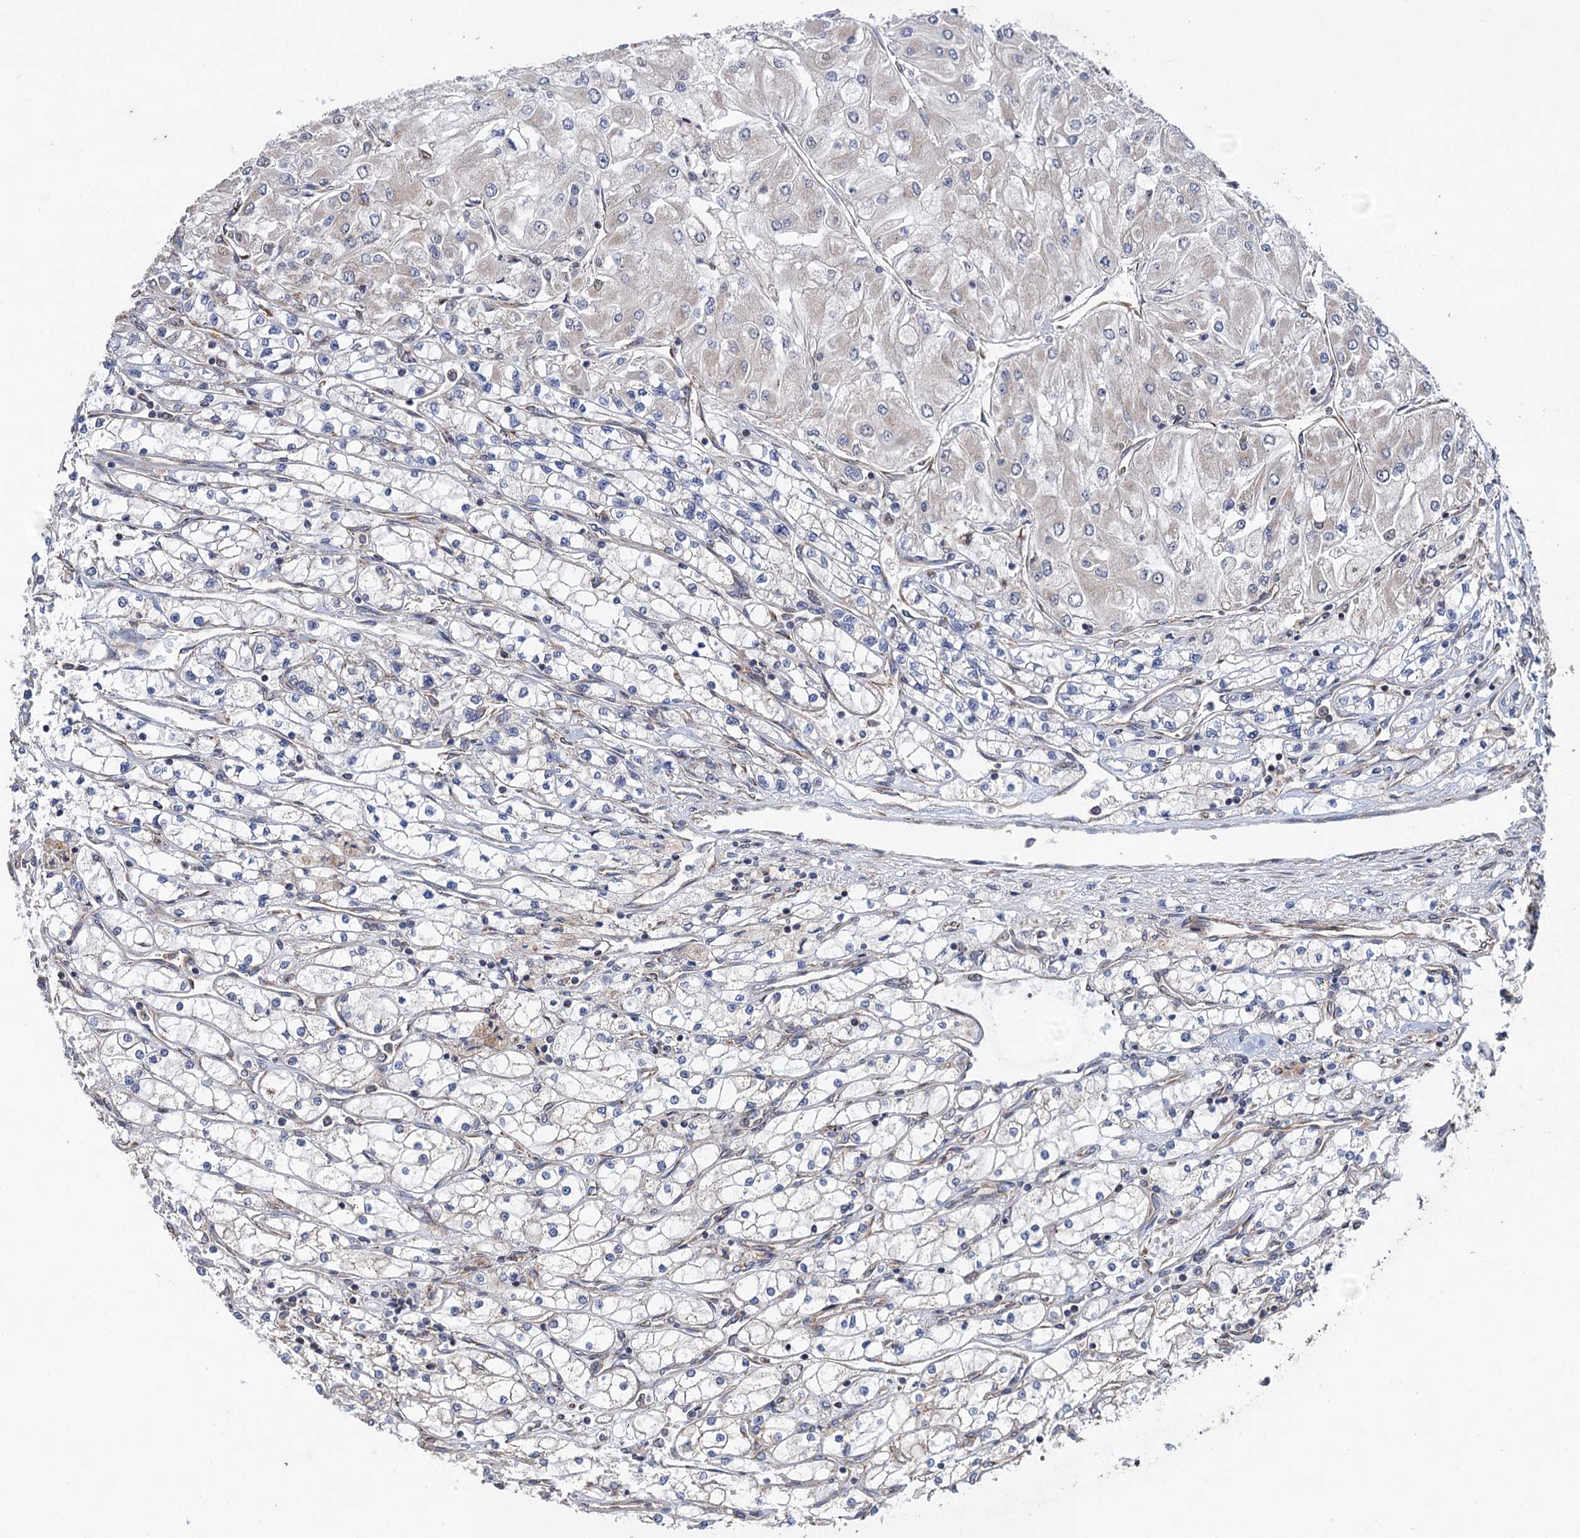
{"staining": {"intensity": "negative", "quantity": "none", "location": "none"}, "tissue": "renal cancer", "cell_type": "Tumor cells", "image_type": "cancer", "snomed": [{"axis": "morphology", "description": "Adenocarcinoma, NOS"}, {"axis": "topography", "description": "Kidney"}], "caption": "A high-resolution image shows IHC staining of renal cancer, which reveals no significant expression in tumor cells.", "gene": "HAUS1", "patient": {"sex": "male", "age": 80}}